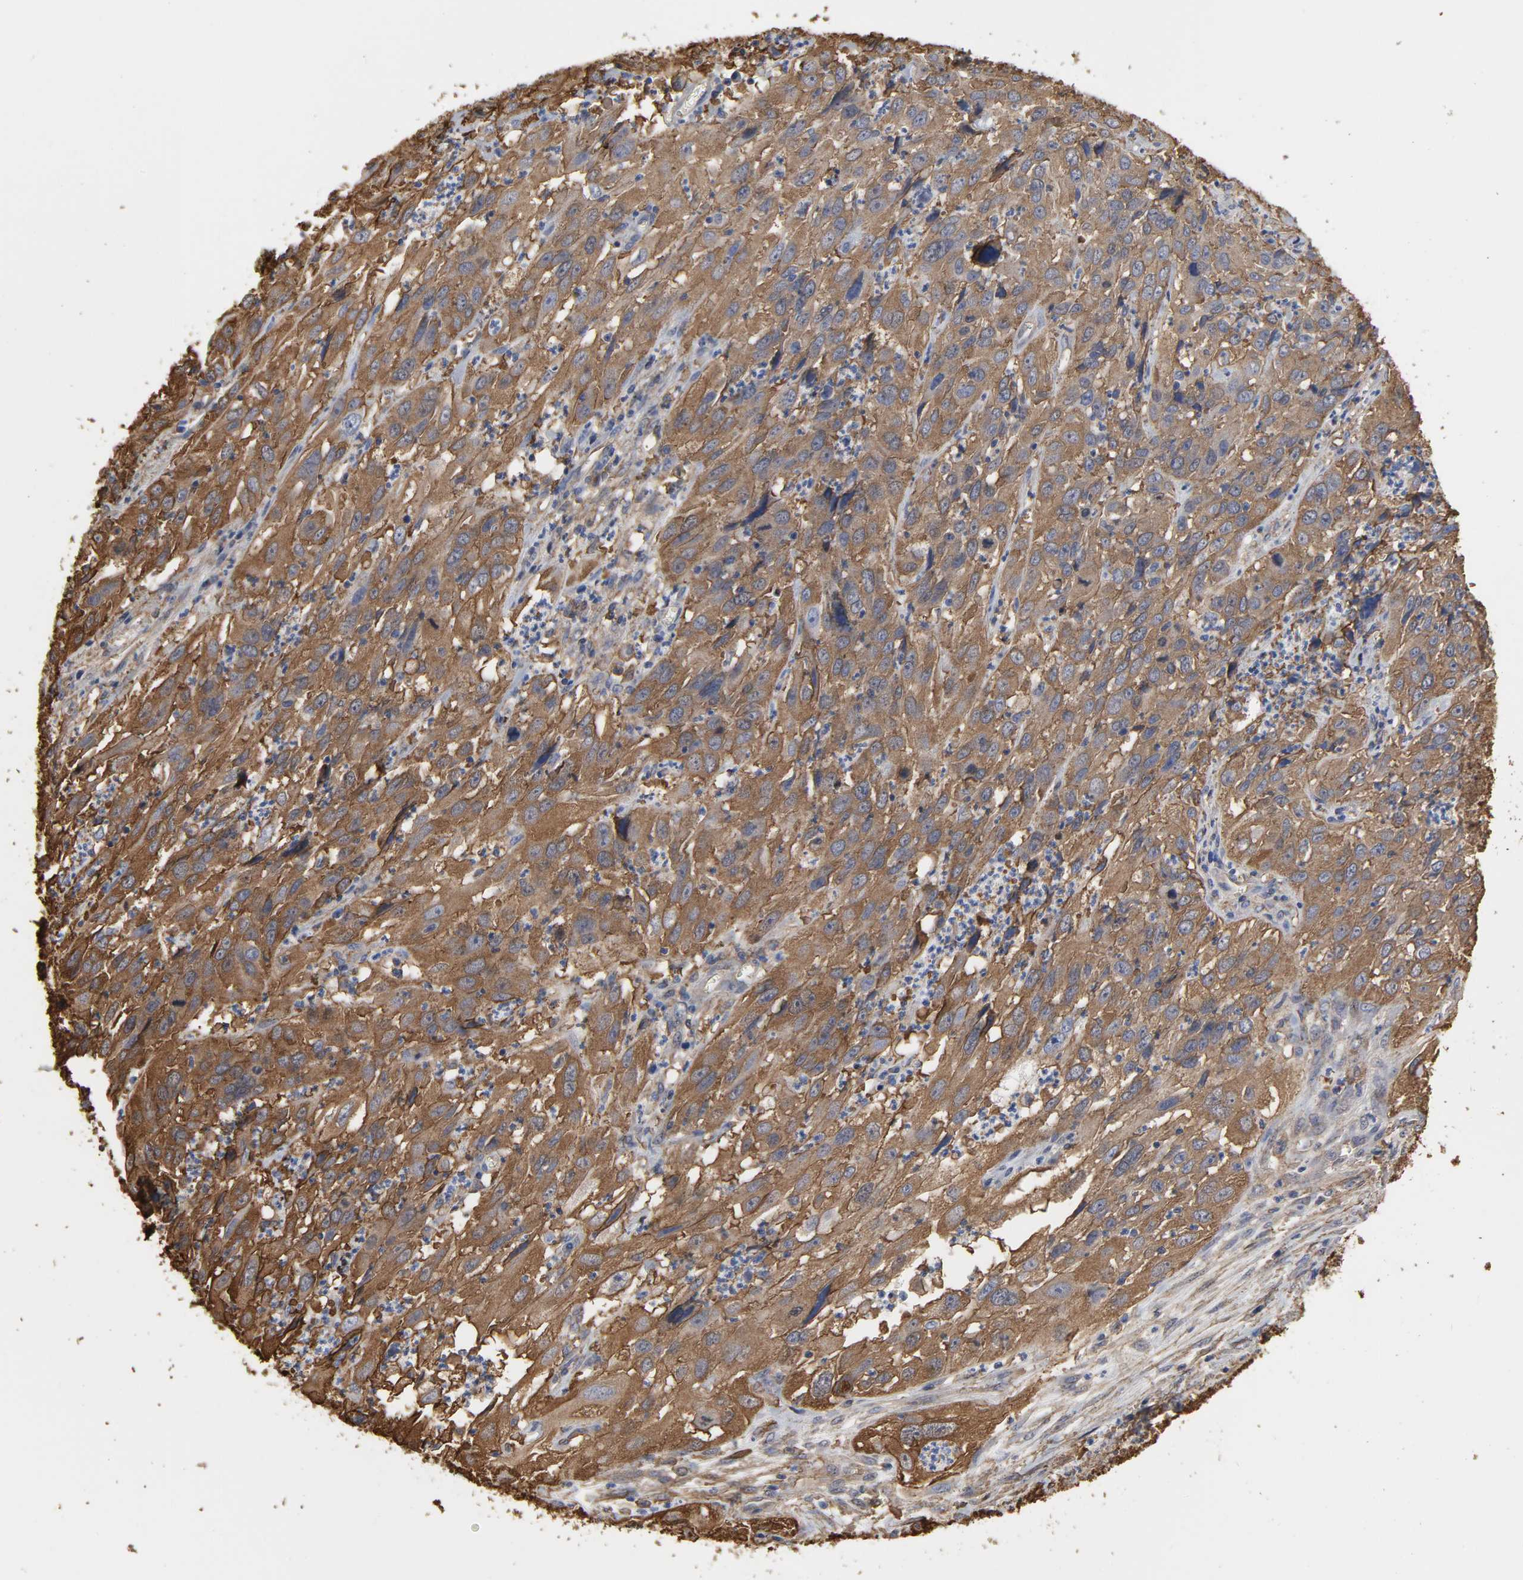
{"staining": {"intensity": "moderate", "quantity": ">75%", "location": "cytoplasmic/membranous"}, "tissue": "cervical cancer", "cell_type": "Tumor cells", "image_type": "cancer", "snomed": [{"axis": "morphology", "description": "Squamous cell carcinoma, NOS"}, {"axis": "topography", "description": "Cervix"}], "caption": "Cervical cancer (squamous cell carcinoma) stained with a brown dye reveals moderate cytoplasmic/membranous positive positivity in about >75% of tumor cells.", "gene": "ANXA2", "patient": {"sex": "female", "age": 32}}